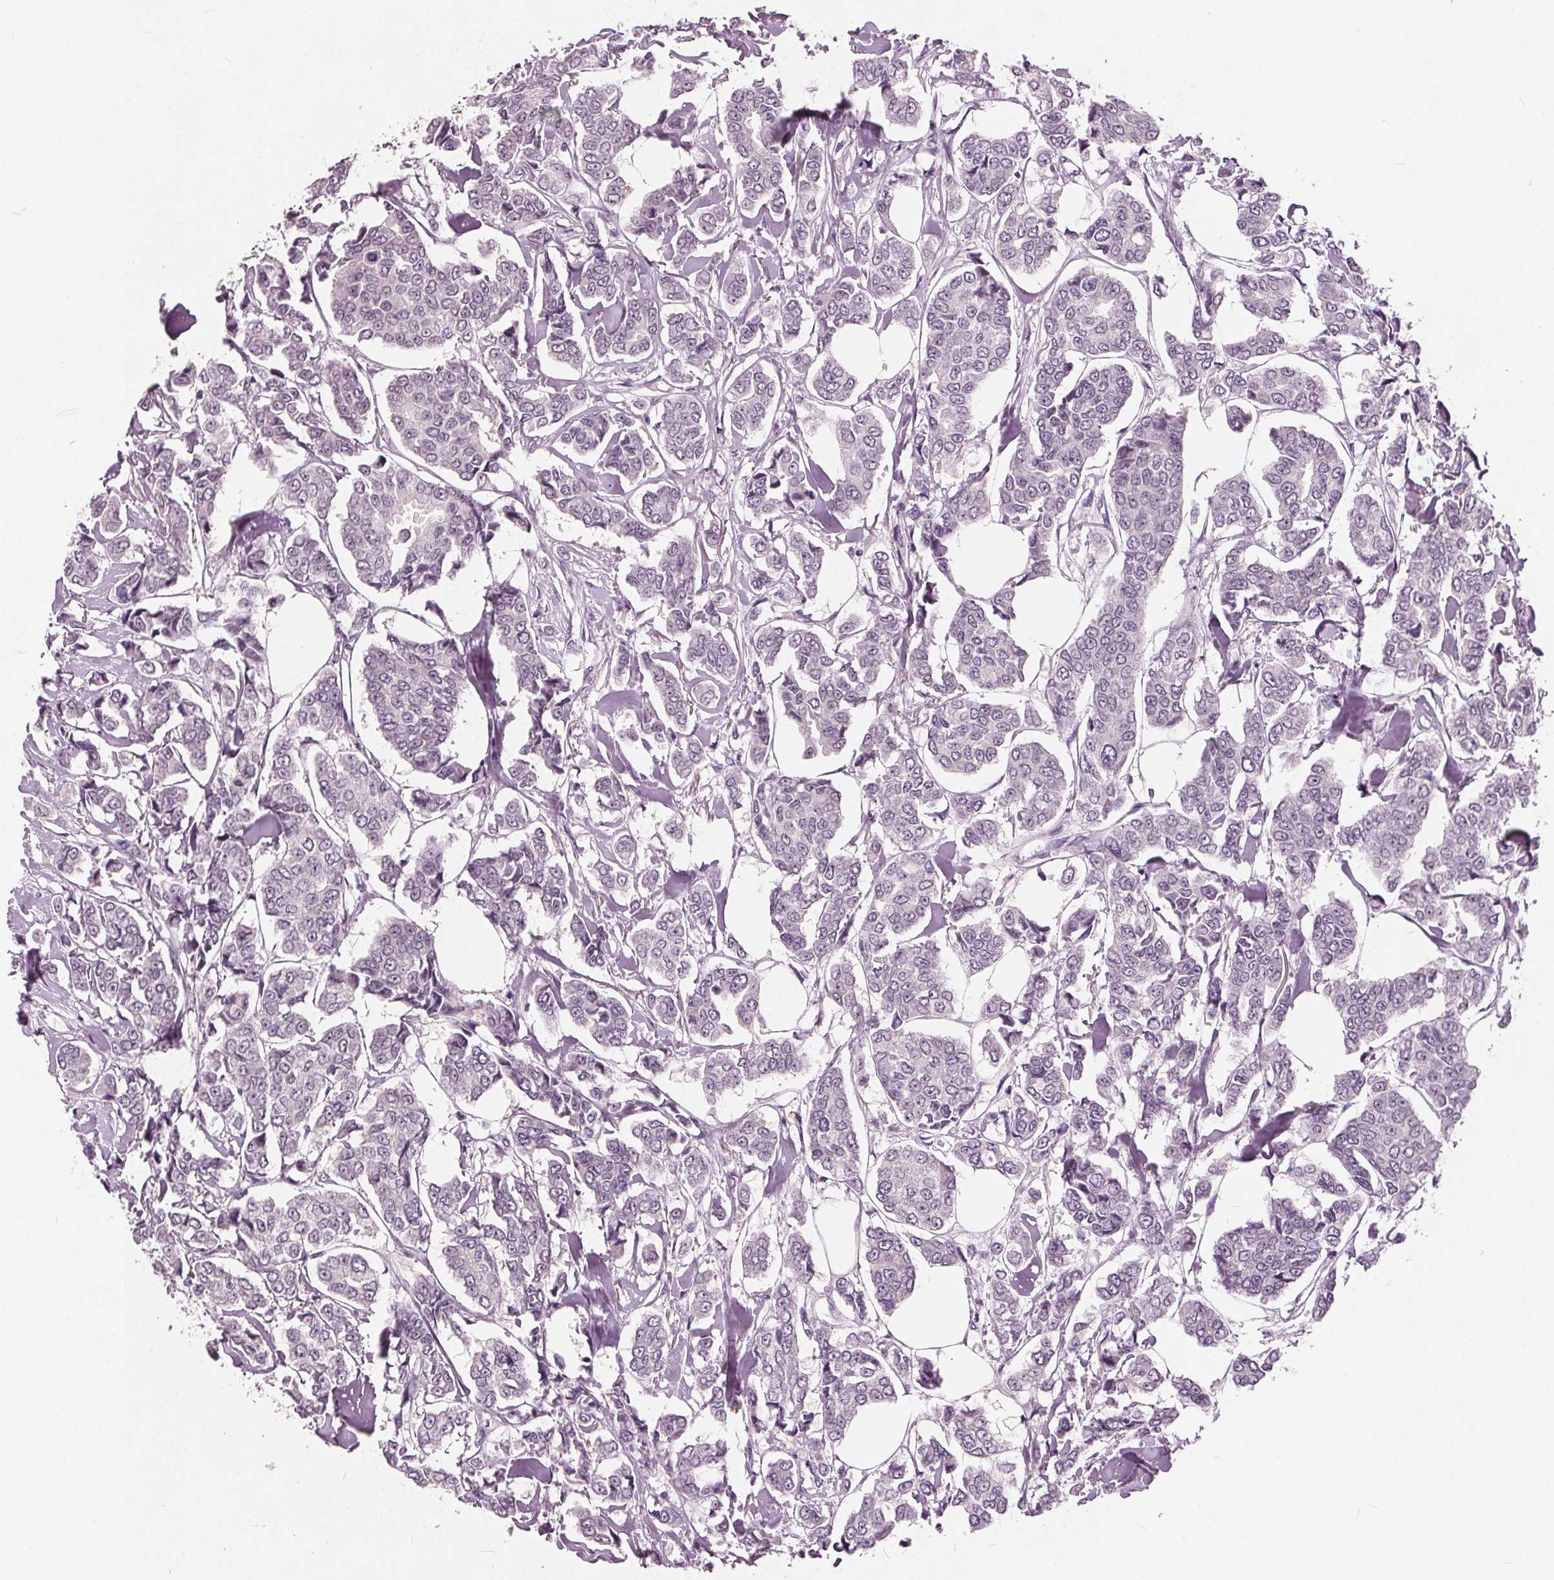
{"staining": {"intensity": "negative", "quantity": "none", "location": "none"}, "tissue": "breast cancer", "cell_type": "Tumor cells", "image_type": "cancer", "snomed": [{"axis": "morphology", "description": "Duct carcinoma"}, {"axis": "topography", "description": "Breast"}], "caption": "IHC of breast cancer exhibits no expression in tumor cells.", "gene": "TKFC", "patient": {"sex": "female", "age": 94}}